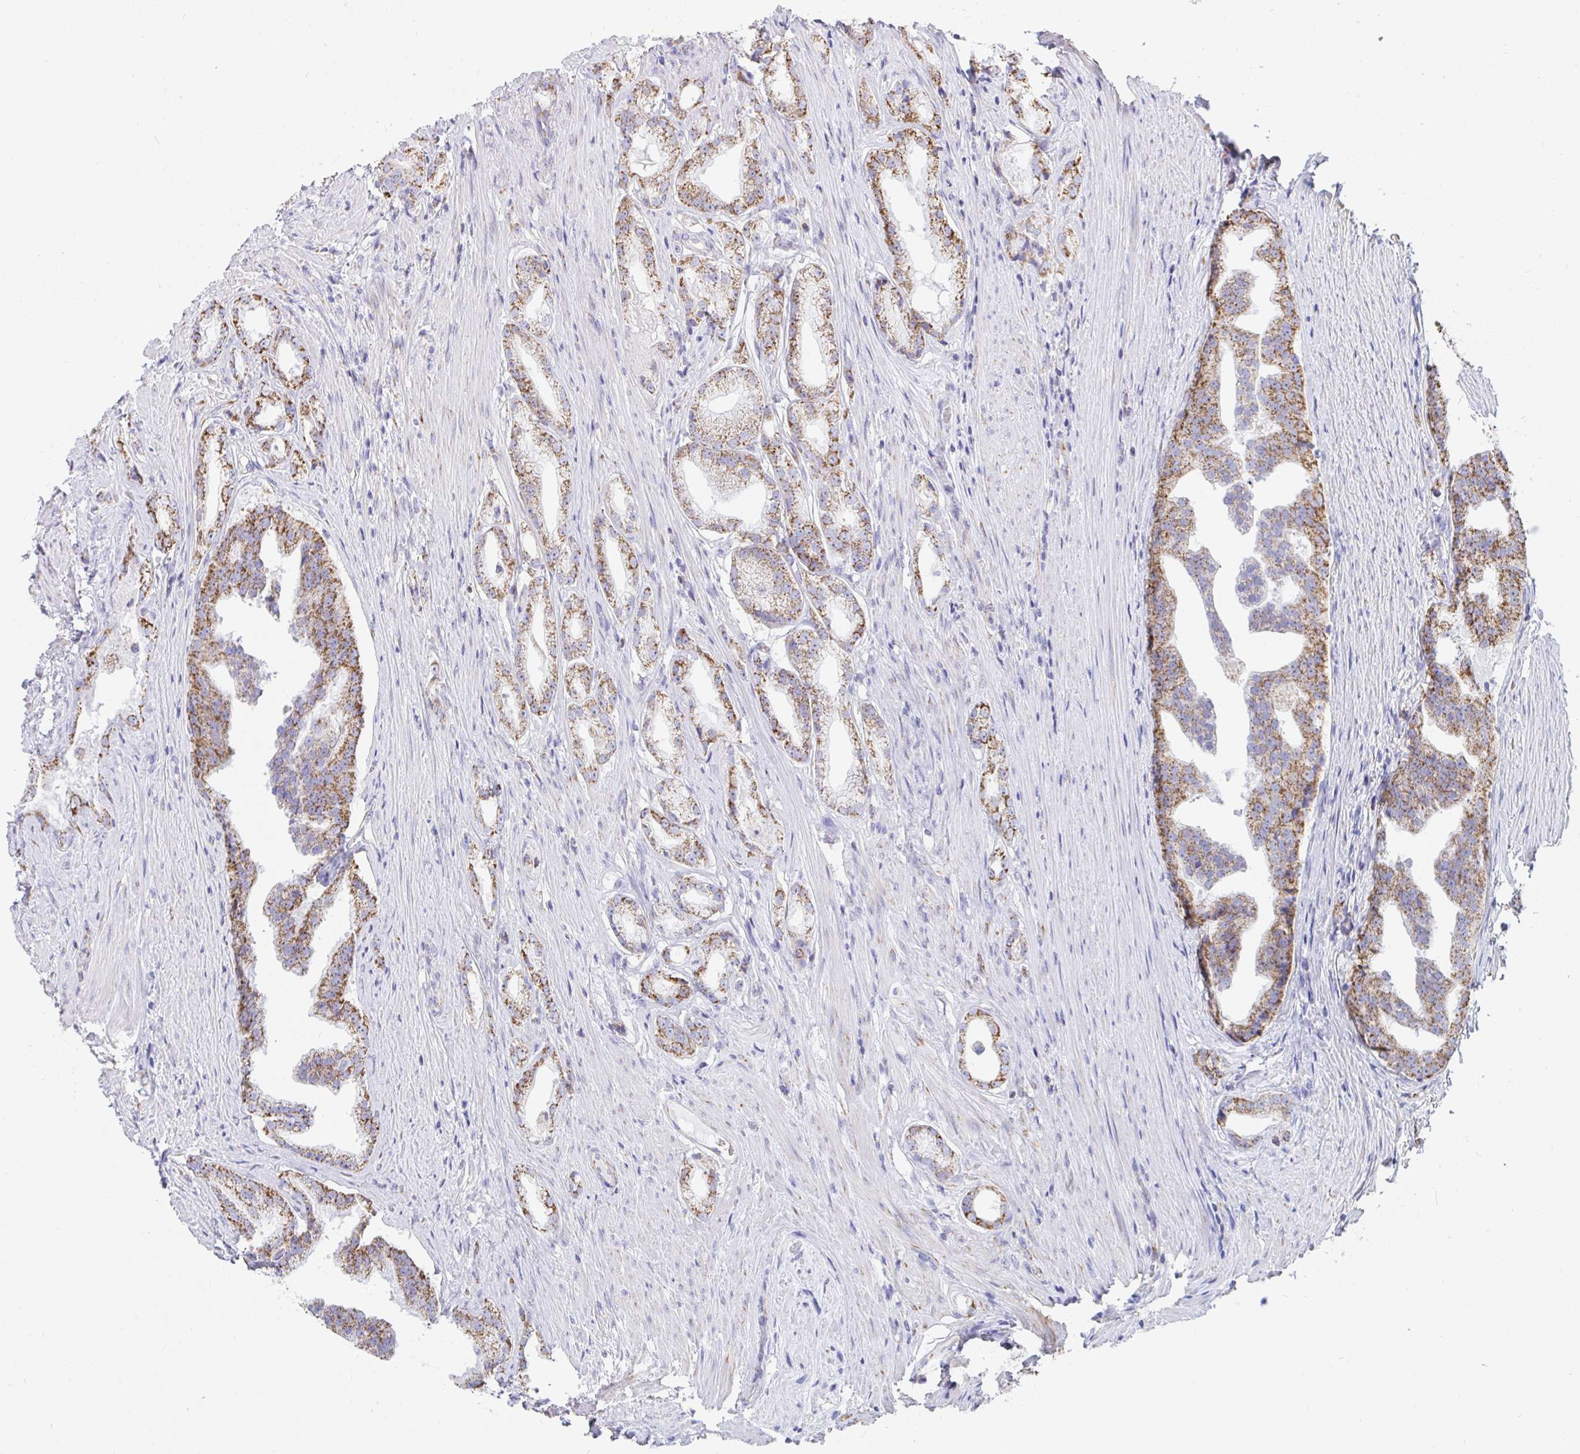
{"staining": {"intensity": "moderate", "quantity": ">75%", "location": "cytoplasmic/membranous"}, "tissue": "prostate cancer", "cell_type": "Tumor cells", "image_type": "cancer", "snomed": [{"axis": "morphology", "description": "Adenocarcinoma, Low grade"}, {"axis": "topography", "description": "Prostate"}], "caption": "Protein positivity by IHC demonstrates moderate cytoplasmic/membranous expression in about >75% of tumor cells in low-grade adenocarcinoma (prostate). The staining is performed using DAB brown chromogen to label protein expression. The nuclei are counter-stained blue using hematoxylin.", "gene": "AIFM1", "patient": {"sex": "male", "age": 65}}